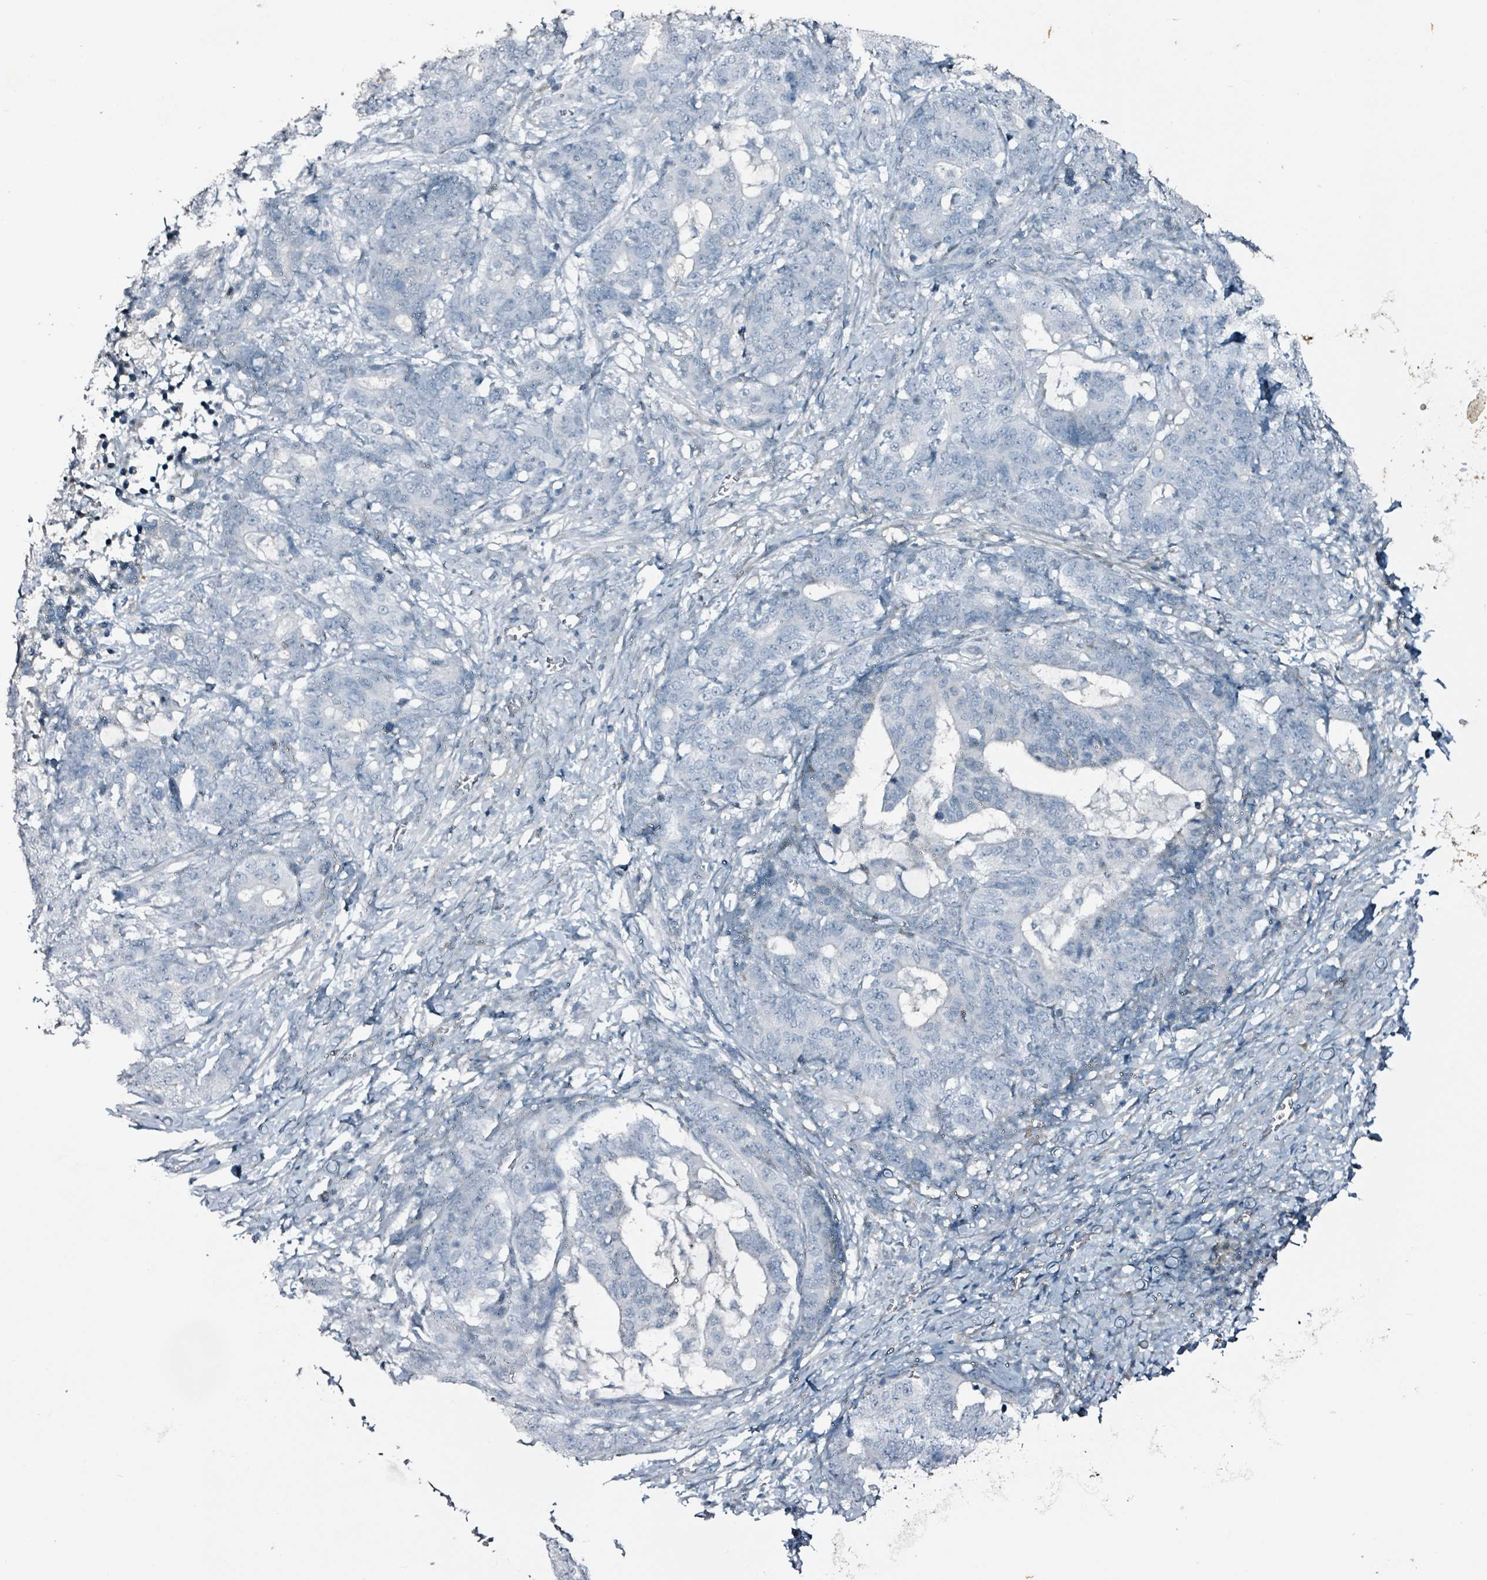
{"staining": {"intensity": "negative", "quantity": "none", "location": "none"}, "tissue": "stomach cancer", "cell_type": "Tumor cells", "image_type": "cancer", "snomed": [{"axis": "morphology", "description": "Normal tissue, NOS"}, {"axis": "morphology", "description": "Adenocarcinoma, NOS"}, {"axis": "topography", "description": "Stomach"}], "caption": "Protein analysis of stomach cancer shows no significant staining in tumor cells.", "gene": "CA9", "patient": {"sex": "female", "age": 64}}